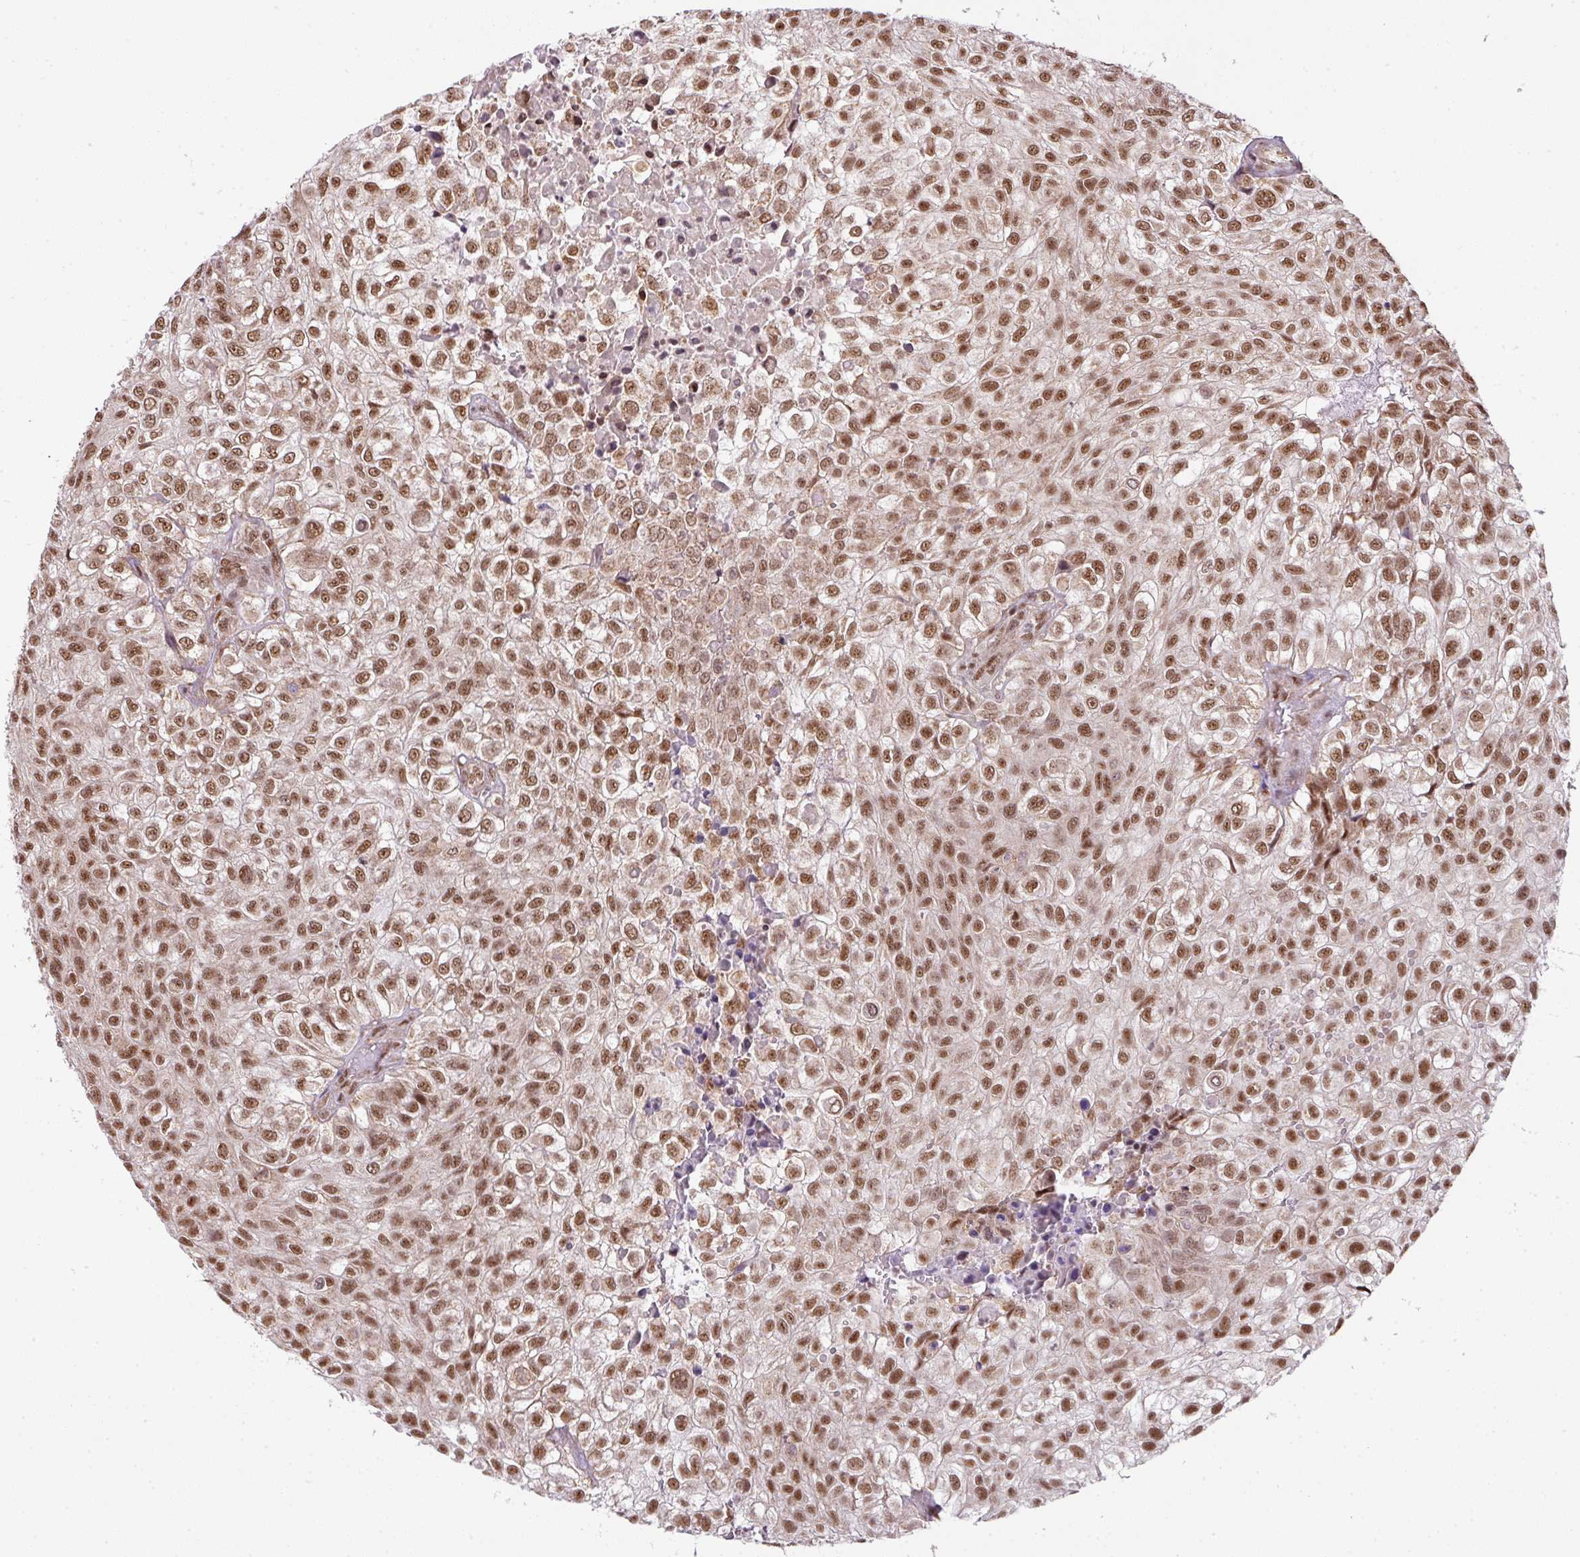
{"staining": {"intensity": "moderate", "quantity": ">75%", "location": "nuclear"}, "tissue": "urothelial cancer", "cell_type": "Tumor cells", "image_type": "cancer", "snomed": [{"axis": "morphology", "description": "Urothelial carcinoma, High grade"}, {"axis": "topography", "description": "Urinary bladder"}], "caption": "Urothelial carcinoma (high-grade) was stained to show a protein in brown. There is medium levels of moderate nuclear staining in approximately >75% of tumor cells. Using DAB (brown) and hematoxylin (blue) stains, captured at high magnification using brightfield microscopy.", "gene": "PLK1", "patient": {"sex": "male", "age": 56}}